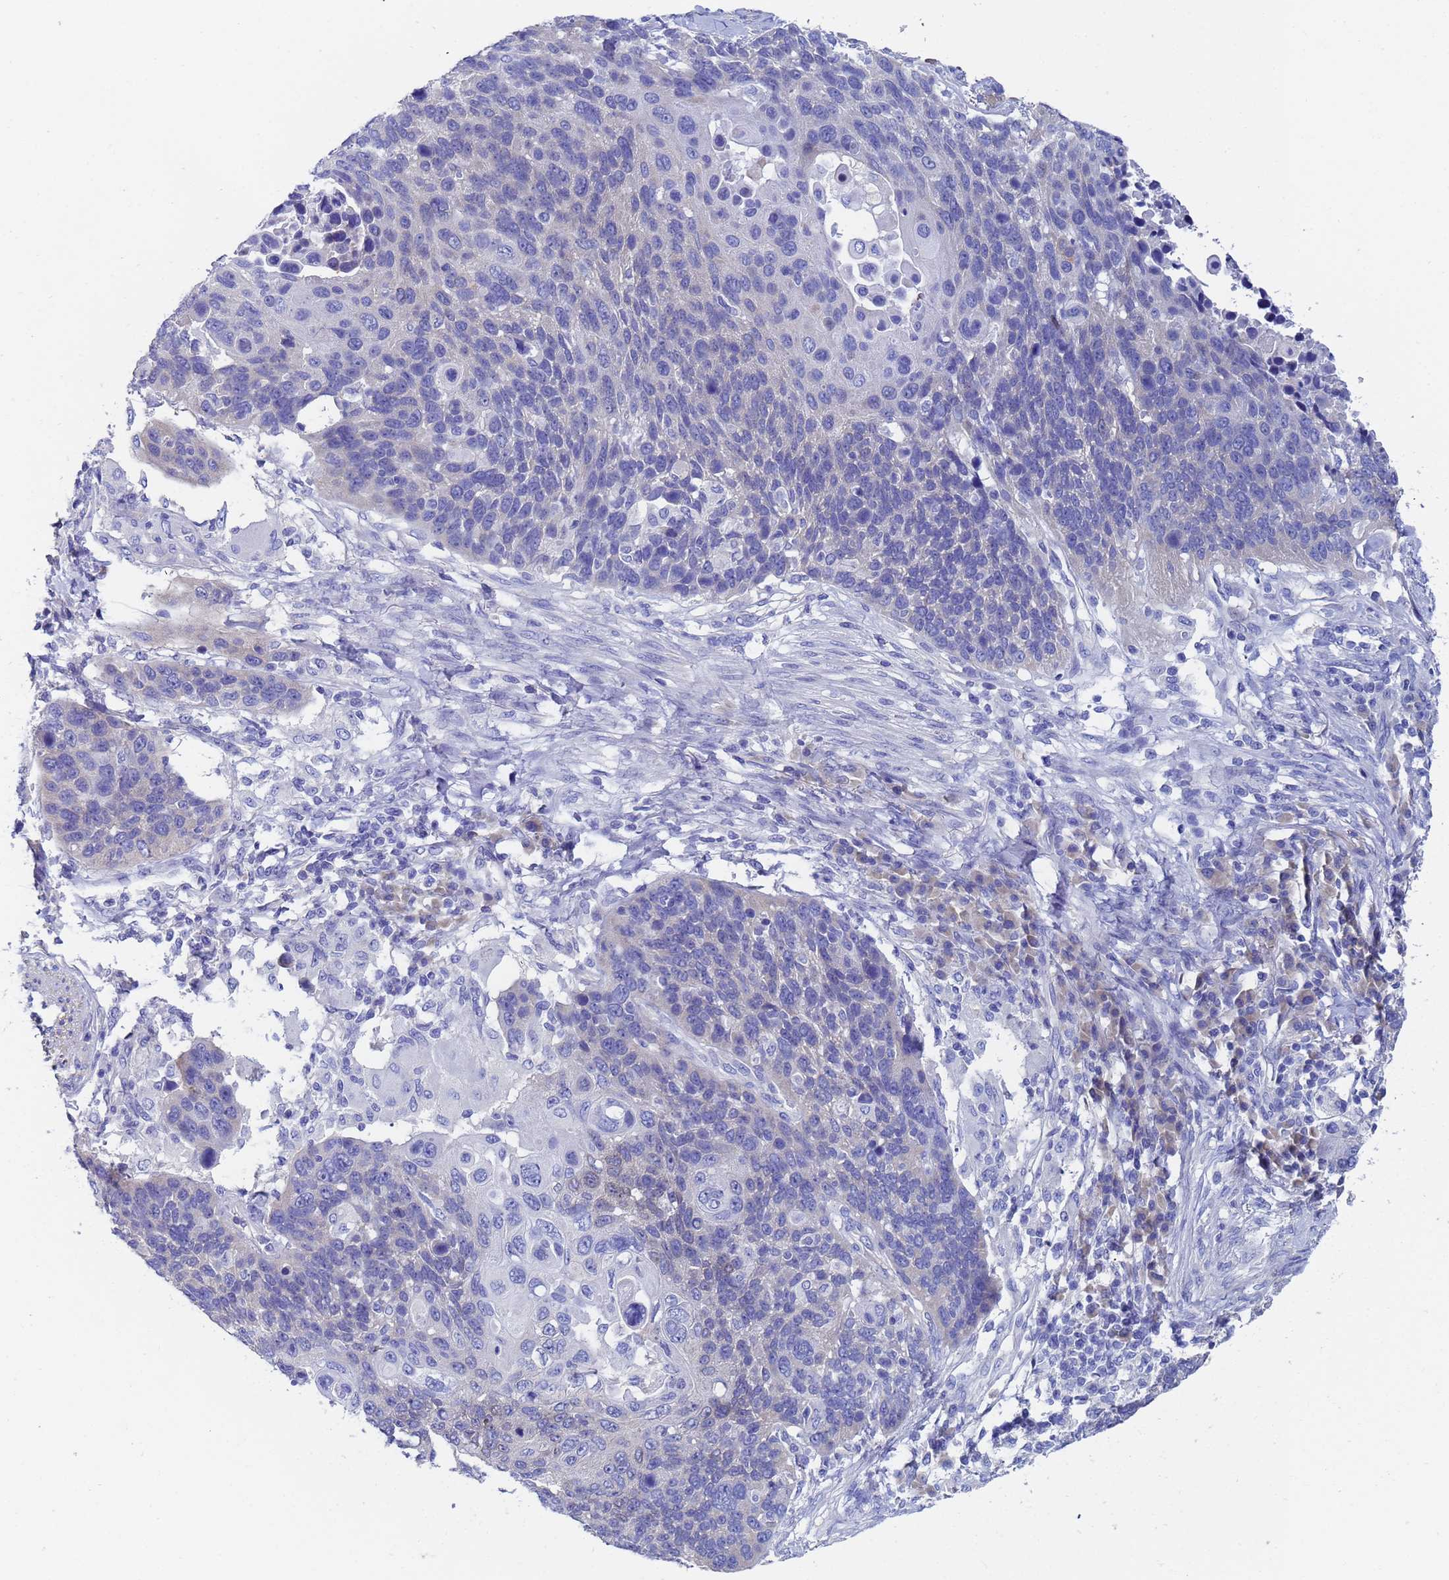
{"staining": {"intensity": "negative", "quantity": "none", "location": "none"}, "tissue": "lung cancer", "cell_type": "Tumor cells", "image_type": "cancer", "snomed": [{"axis": "morphology", "description": "Normal tissue, NOS"}, {"axis": "morphology", "description": "Squamous cell carcinoma, NOS"}, {"axis": "topography", "description": "Lymph node"}, {"axis": "topography", "description": "Lung"}], "caption": "Immunohistochemical staining of lung cancer reveals no significant positivity in tumor cells.", "gene": "UBE2O", "patient": {"sex": "male", "age": 66}}